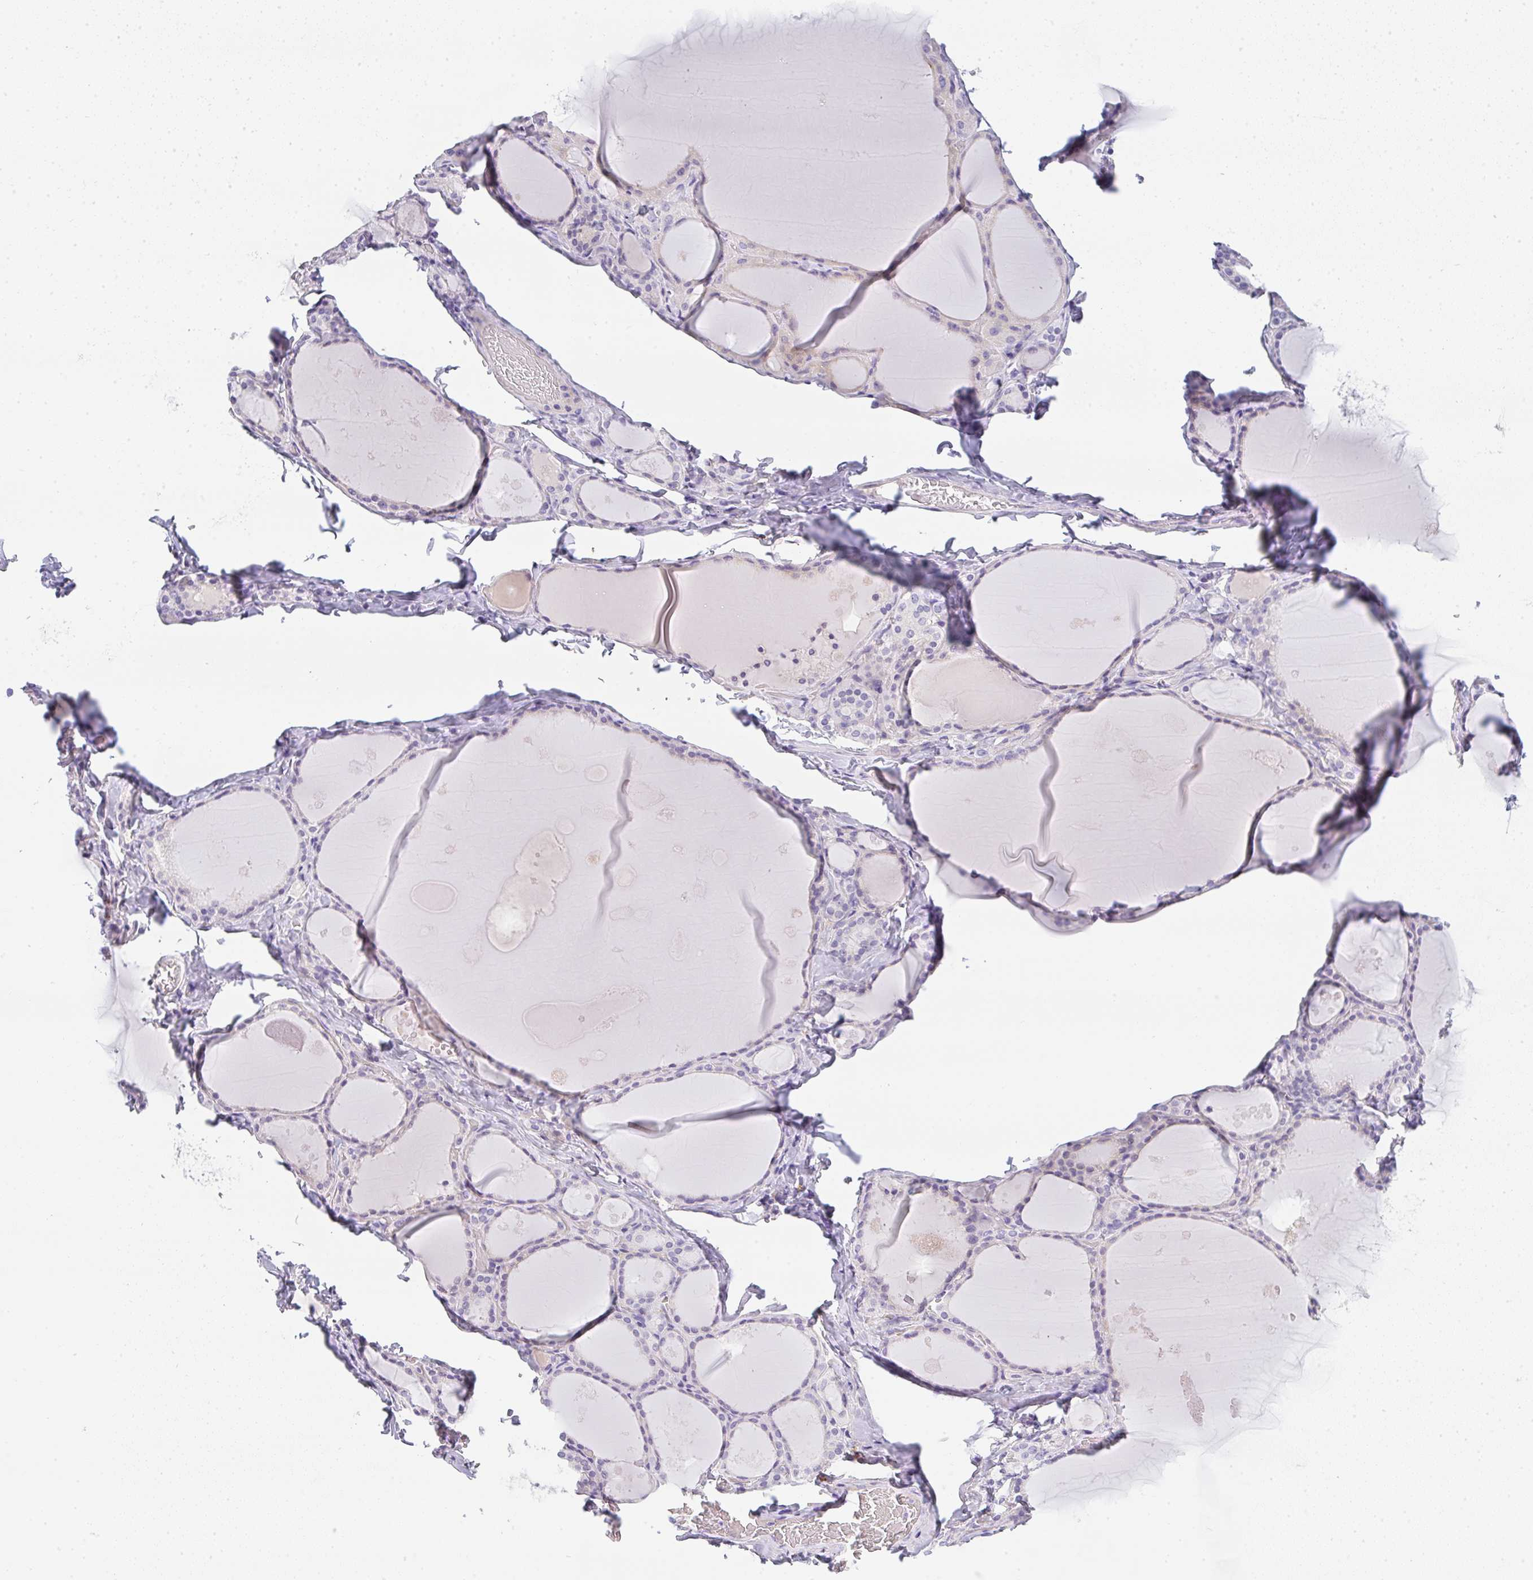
{"staining": {"intensity": "negative", "quantity": "none", "location": "none"}, "tissue": "thyroid gland", "cell_type": "Glandular cells", "image_type": "normal", "snomed": [{"axis": "morphology", "description": "Normal tissue, NOS"}, {"axis": "topography", "description": "Thyroid gland"}], "caption": "Glandular cells show no significant positivity in benign thyroid gland.", "gene": "LPAR4", "patient": {"sex": "male", "age": 56}}